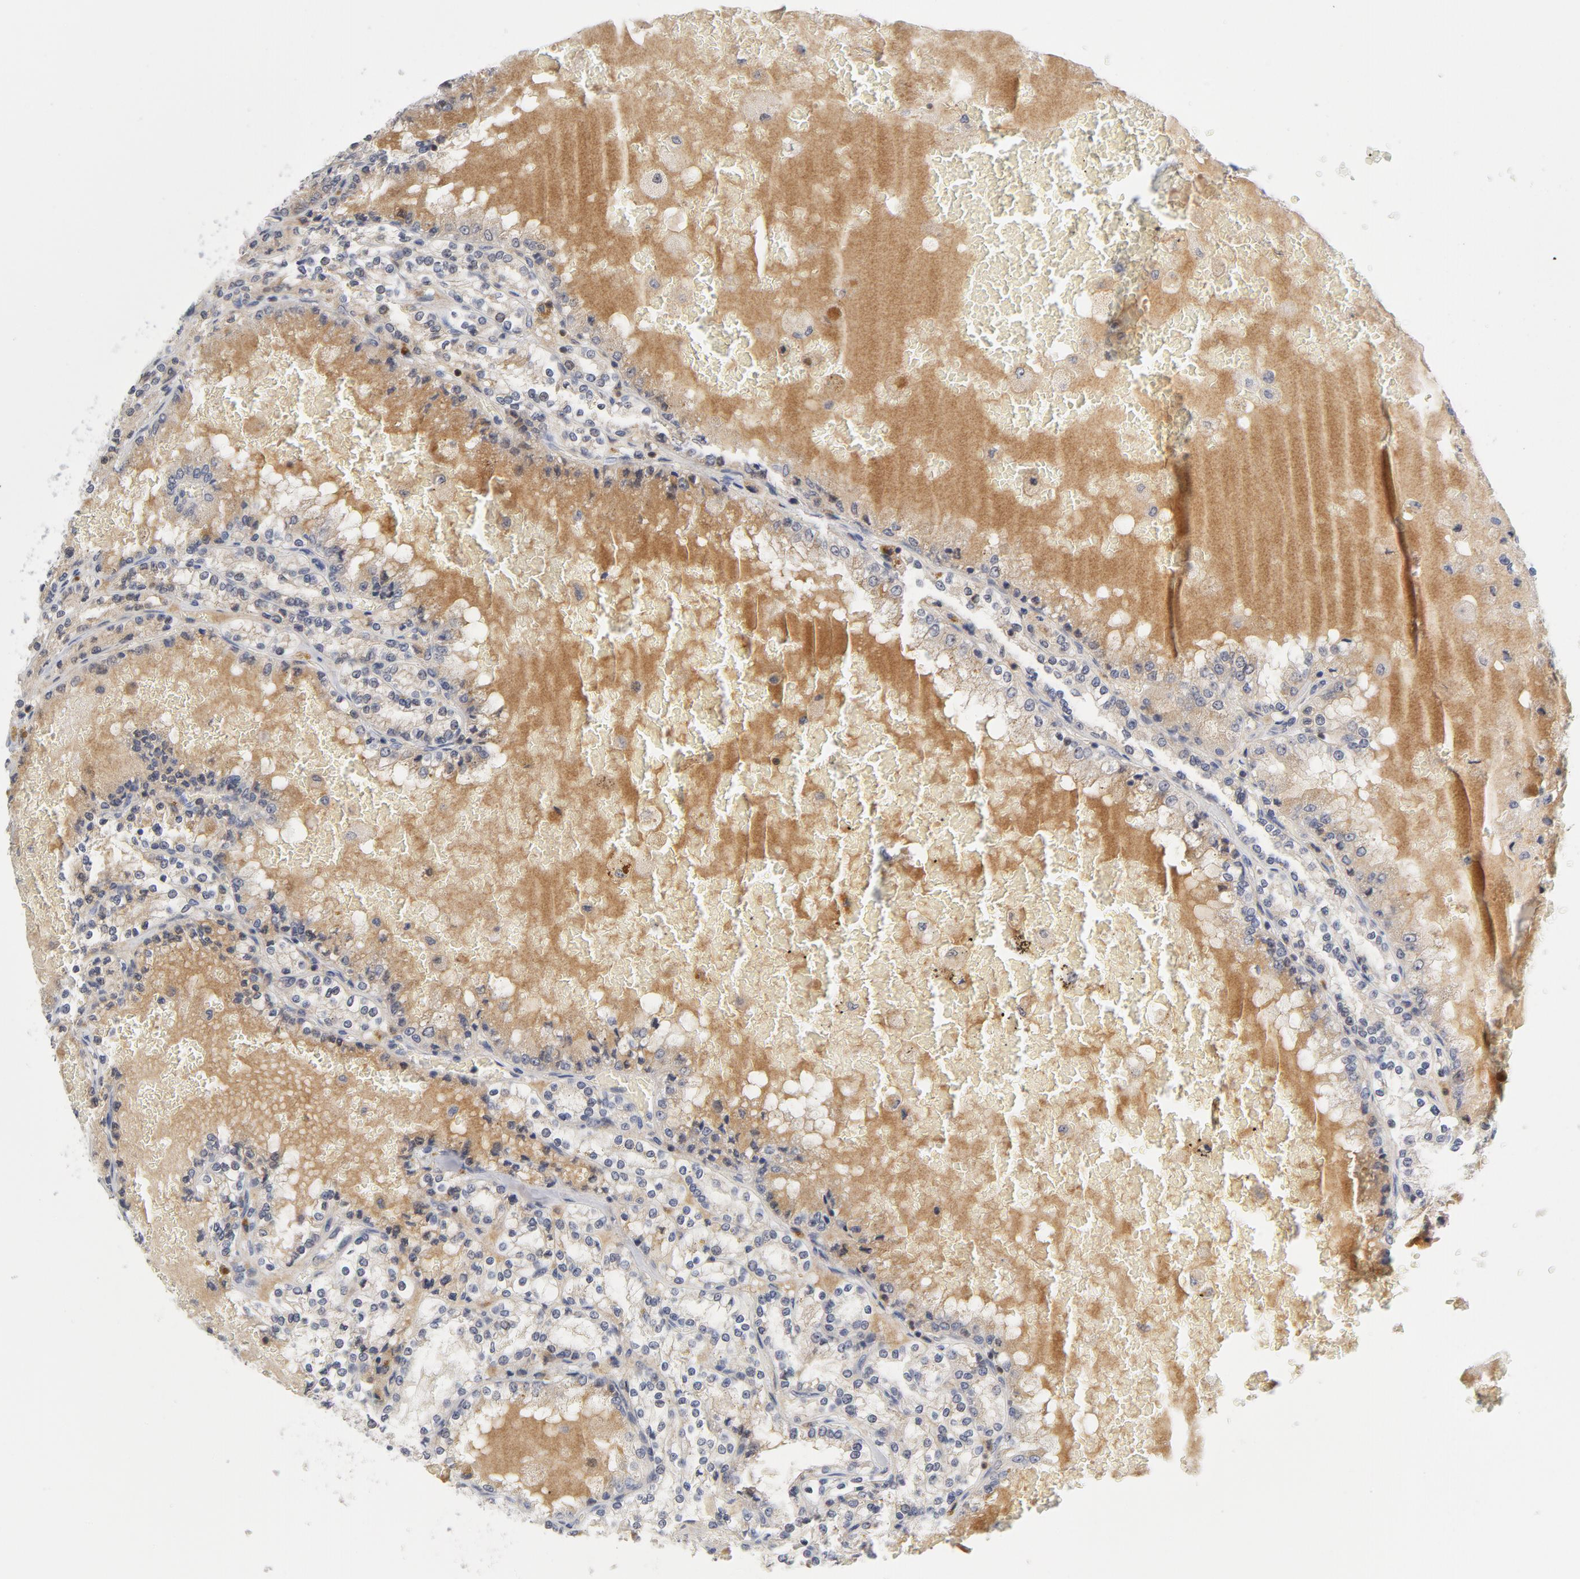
{"staining": {"intensity": "weak", "quantity": "<25%", "location": "cytoplasmic/membranous"}, "tissue": "renal cancer", "cell_type": "Tumor cells", "image_type": "cancer", "snomed": [{"axis": "morphology", "description": "Adenocarcinoma, NOS"}, {"axis": "topography", "description": "Kidney"}], "caption": "This is an immunohistochemistry (IHC) photomicrograph of human adenocarcinoma (renal). There is no positivity in tumor cells.", "gene": "TRADD", "patient": {"sex": "female", "age": 56}}